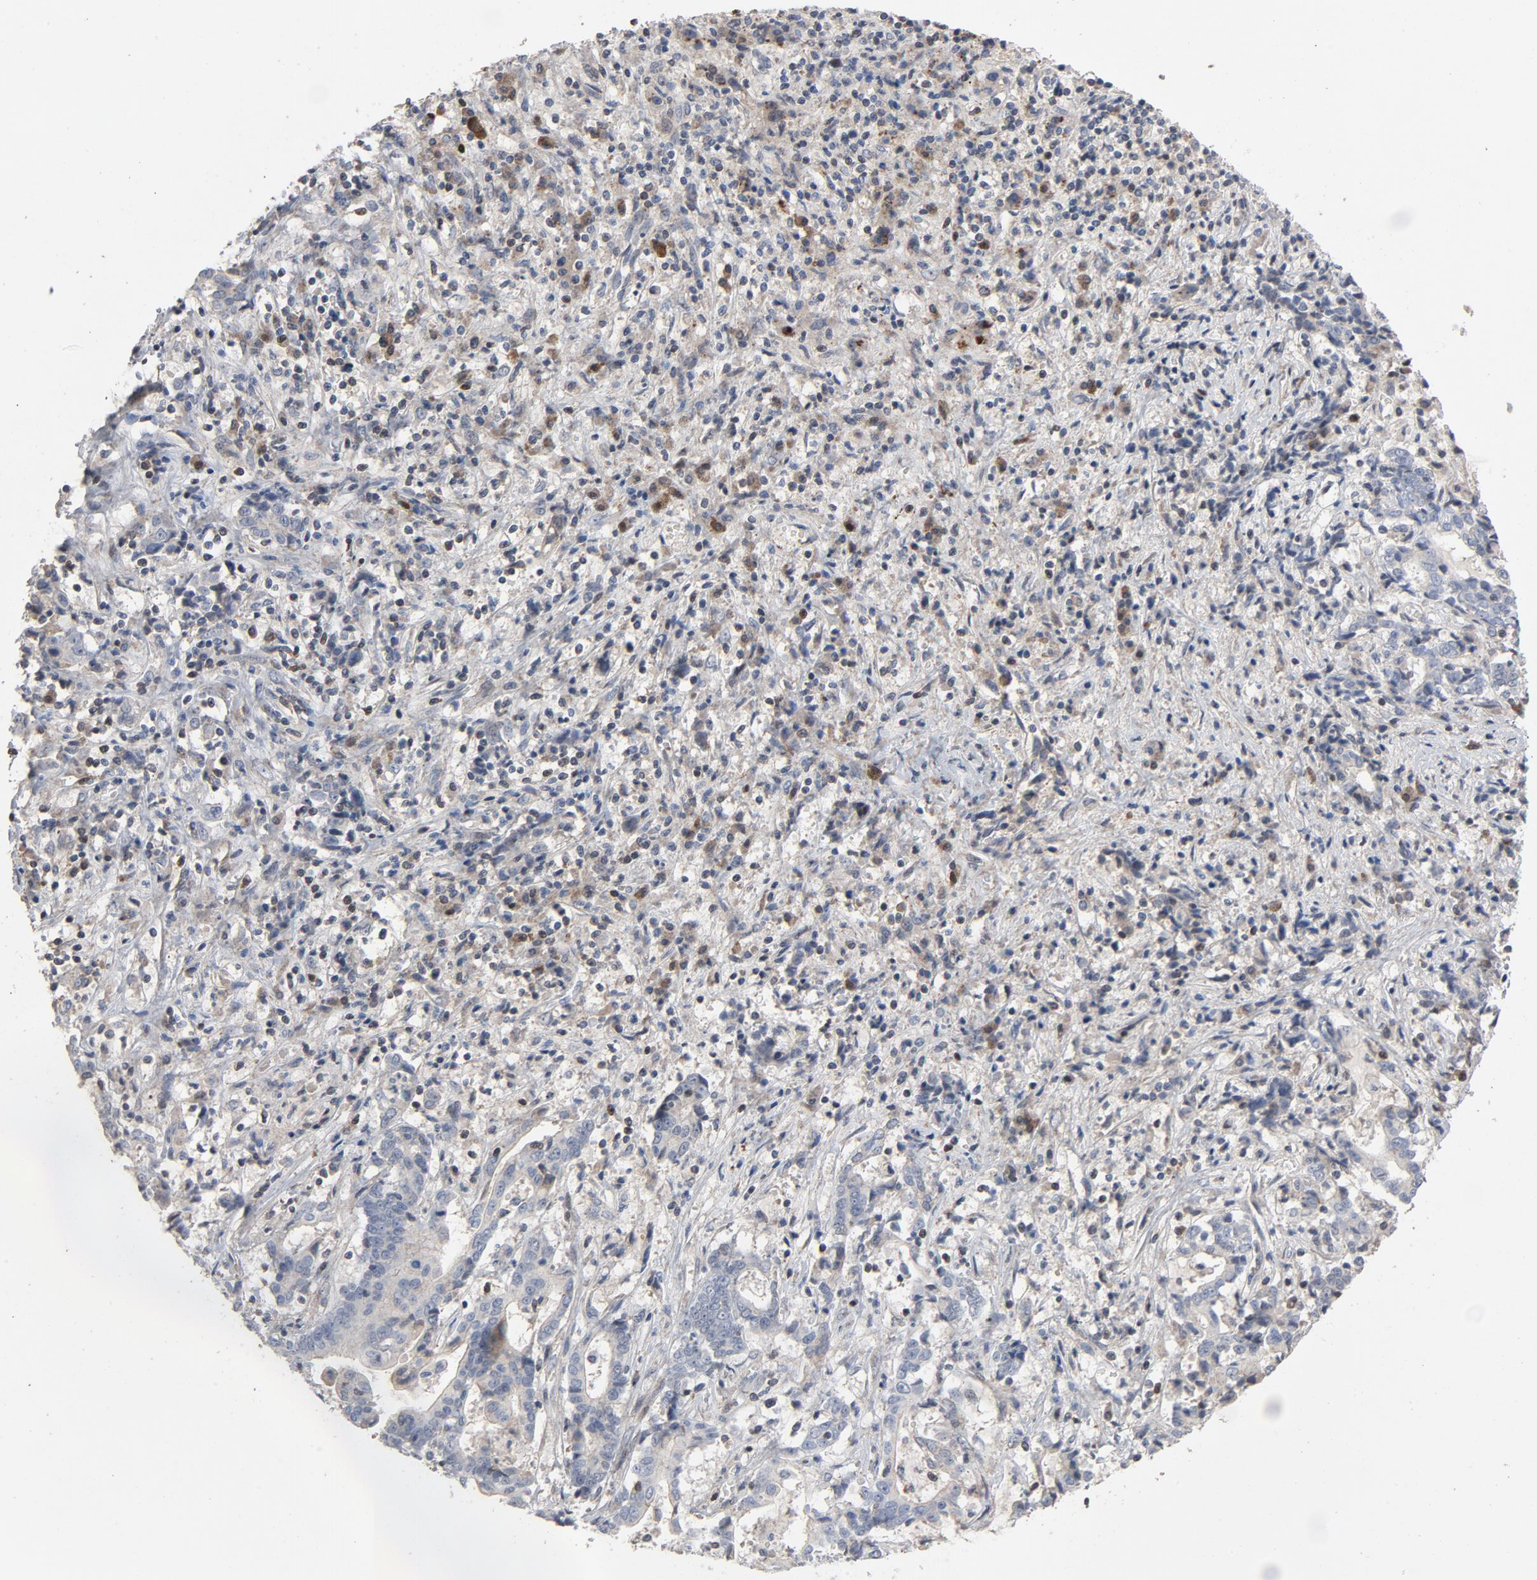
{"staining": {"intensity": "weak", "quantity": ">75%", "location": "cytoplasmic/membranous"}, "tissue": "liver cancer", "cell_type": "Tumor cells", "image_type": "cancer", "snomed": [{"axis": "morphology", "description": "Cholangiocarcinoma"}, {"axis": "topography", "description": "Liver"}], "caption": "An image of human liver cancer (cholangiocarcinoma) stained for a protein exhibits weak cytoplasmic/membranous brown staining in tumor cells.", "gene": "CDK6", "patient": {"sex": "male", "age": 57}}